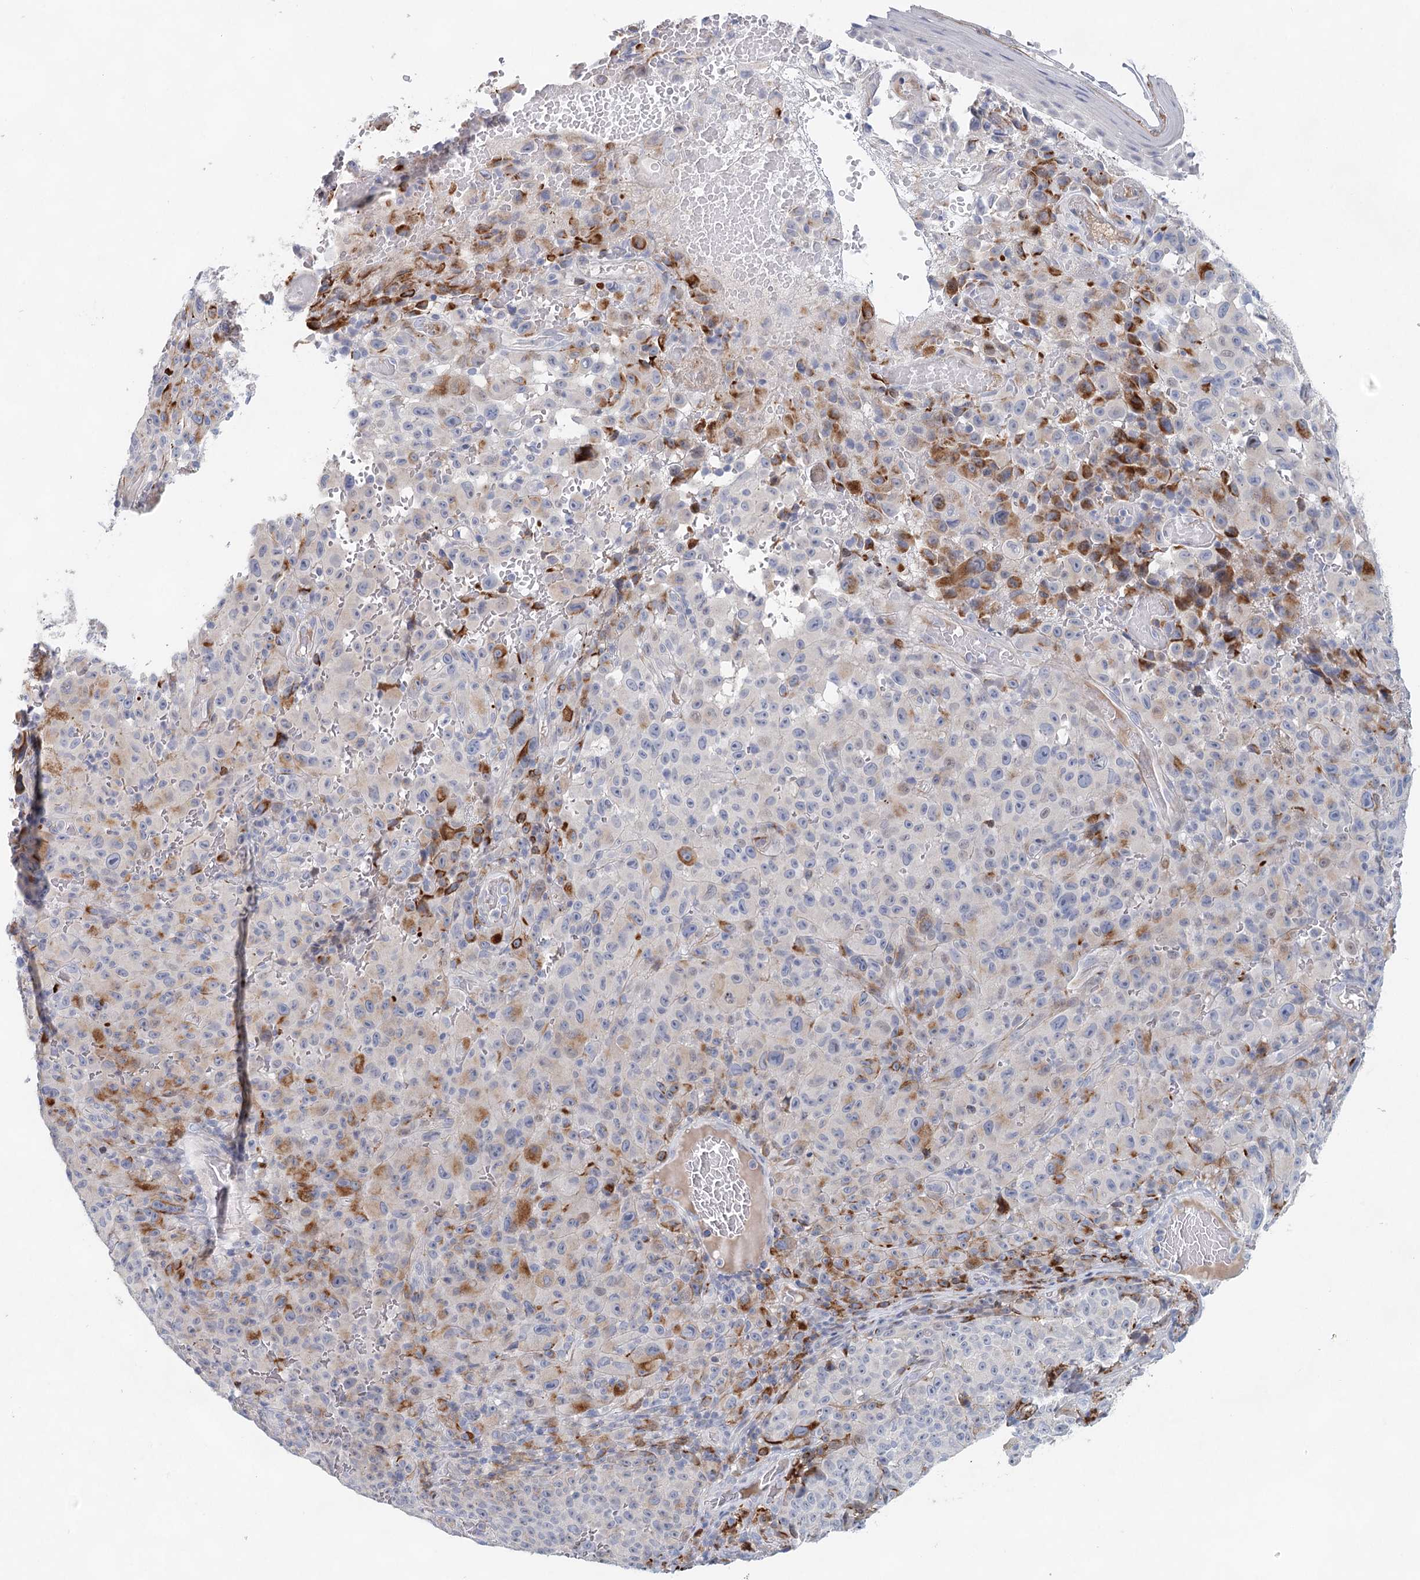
{"staining": {"intensity": "moderate", "quantity": "<25%", "location": "cytoplasmic/membranous"}, "tissue": "melanoma", "cell_type": "Tumor cells", "image_type": "cancer", "snomed": [{"axis": "morphology", "description": "Malignant melanoma, NOS"}, {"axis": "topography", "description": "Skin"}], "caption": "Tumor cells exhibit low levels of moderate cytoplasmic/membranous expression in about <25% of cells in human malignant melanoma.", "gene": "SLC19A3", "patient": {"sex": "female", "age": 82}}